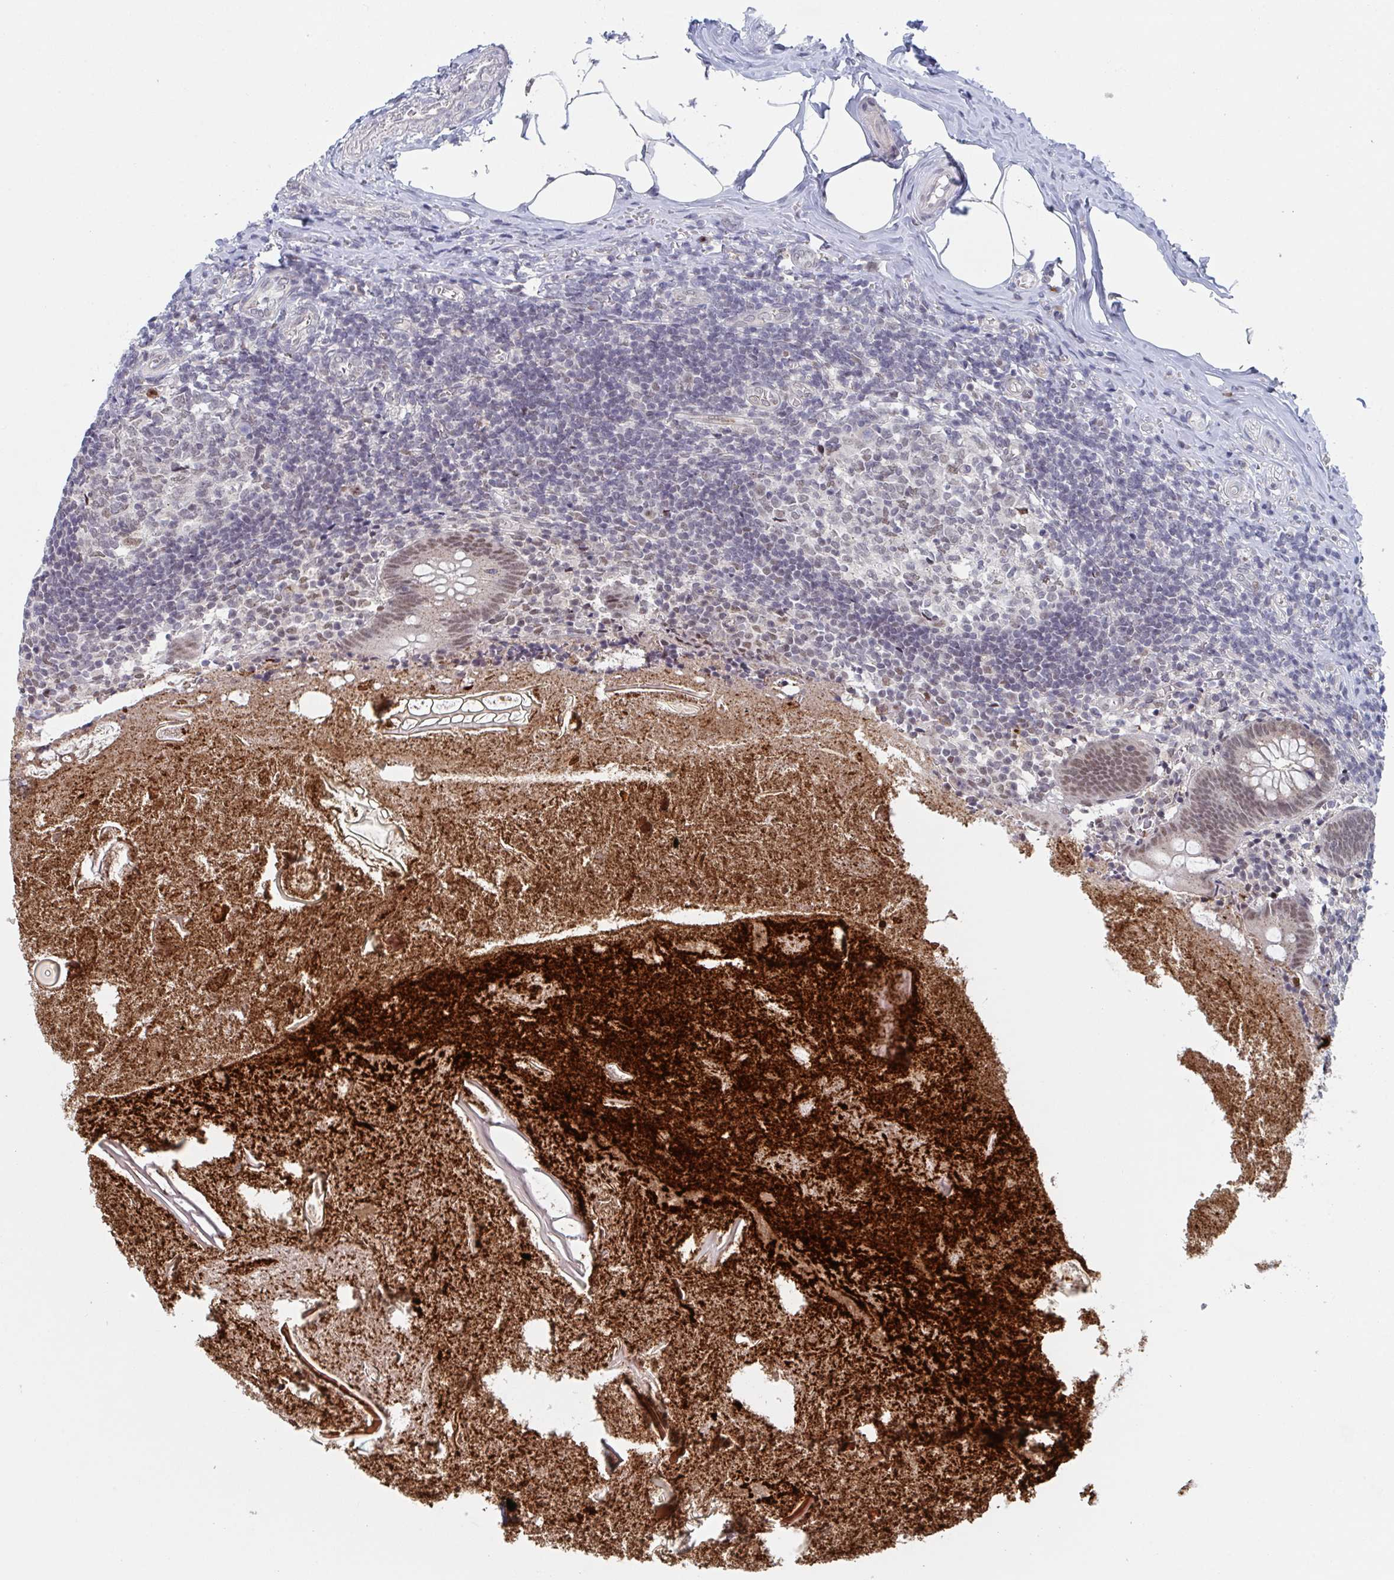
{"staining": {"intensity": "moderate", "quantity": ">75%", "location": "cytoplasmic/membranous,nuclear"}, "tissue": "appendix", "cell_type": "Glandular cells", "image_type": "normal", "snomed": [{"axis": "morphology", "description": "Normal tissue, NOS"}, {"axis": "topography", "description": "Appendix"}], "caption": "Immunohistochemical staining of unremarkable human appendix displays medium levels of moderate cytoplasmic/membranous,nuclear expression in about >75% of glandular cells.", "gene": "RNF212", "patient": {"sex": "female", "age": 17}}